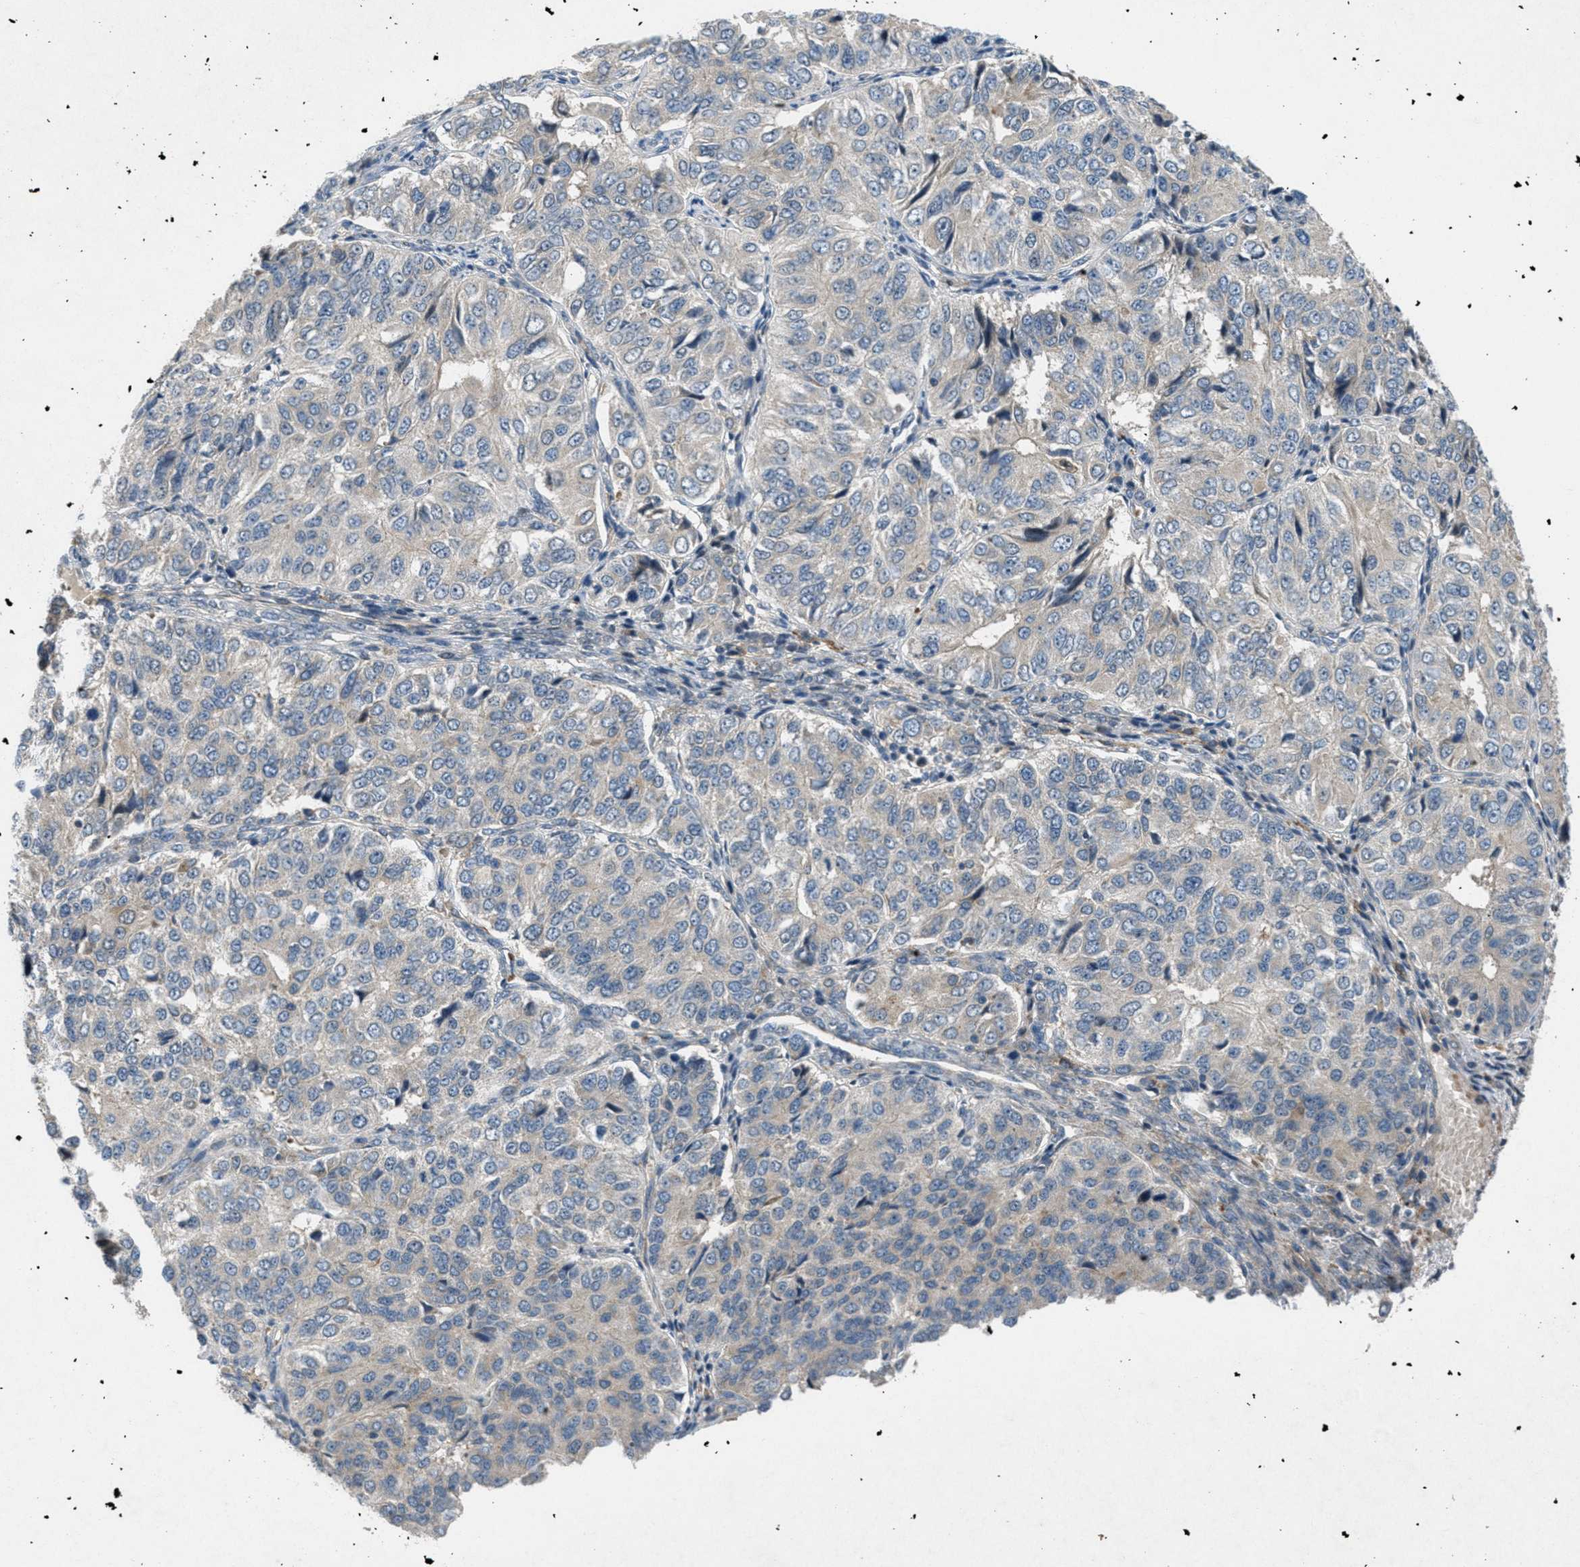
{"staining": {"intensity": "weak", "quantity": ">75%", "location": "cytoplasmic/membranous"}, "tissue": "ovarian cancer", "cell_type": "Tumor cells", "image_type": "cancer", "snomed": [{"axis": "morphology", "description": "Carcinoma, endometroid"}, {"axis": "topography", "description": "Ovary"}], "caption": "Immunohistochemistry of human endometroid carcinoma (ovarian) demonstrates low levels of weak cytoplasmic/membranous positivity in about >75% of tumor cells. The protein of interest is shown in brown color, while the nuclei are stained blue.", "gene": "ADCY6", "patient": {"sex": "female", "age": 51}}